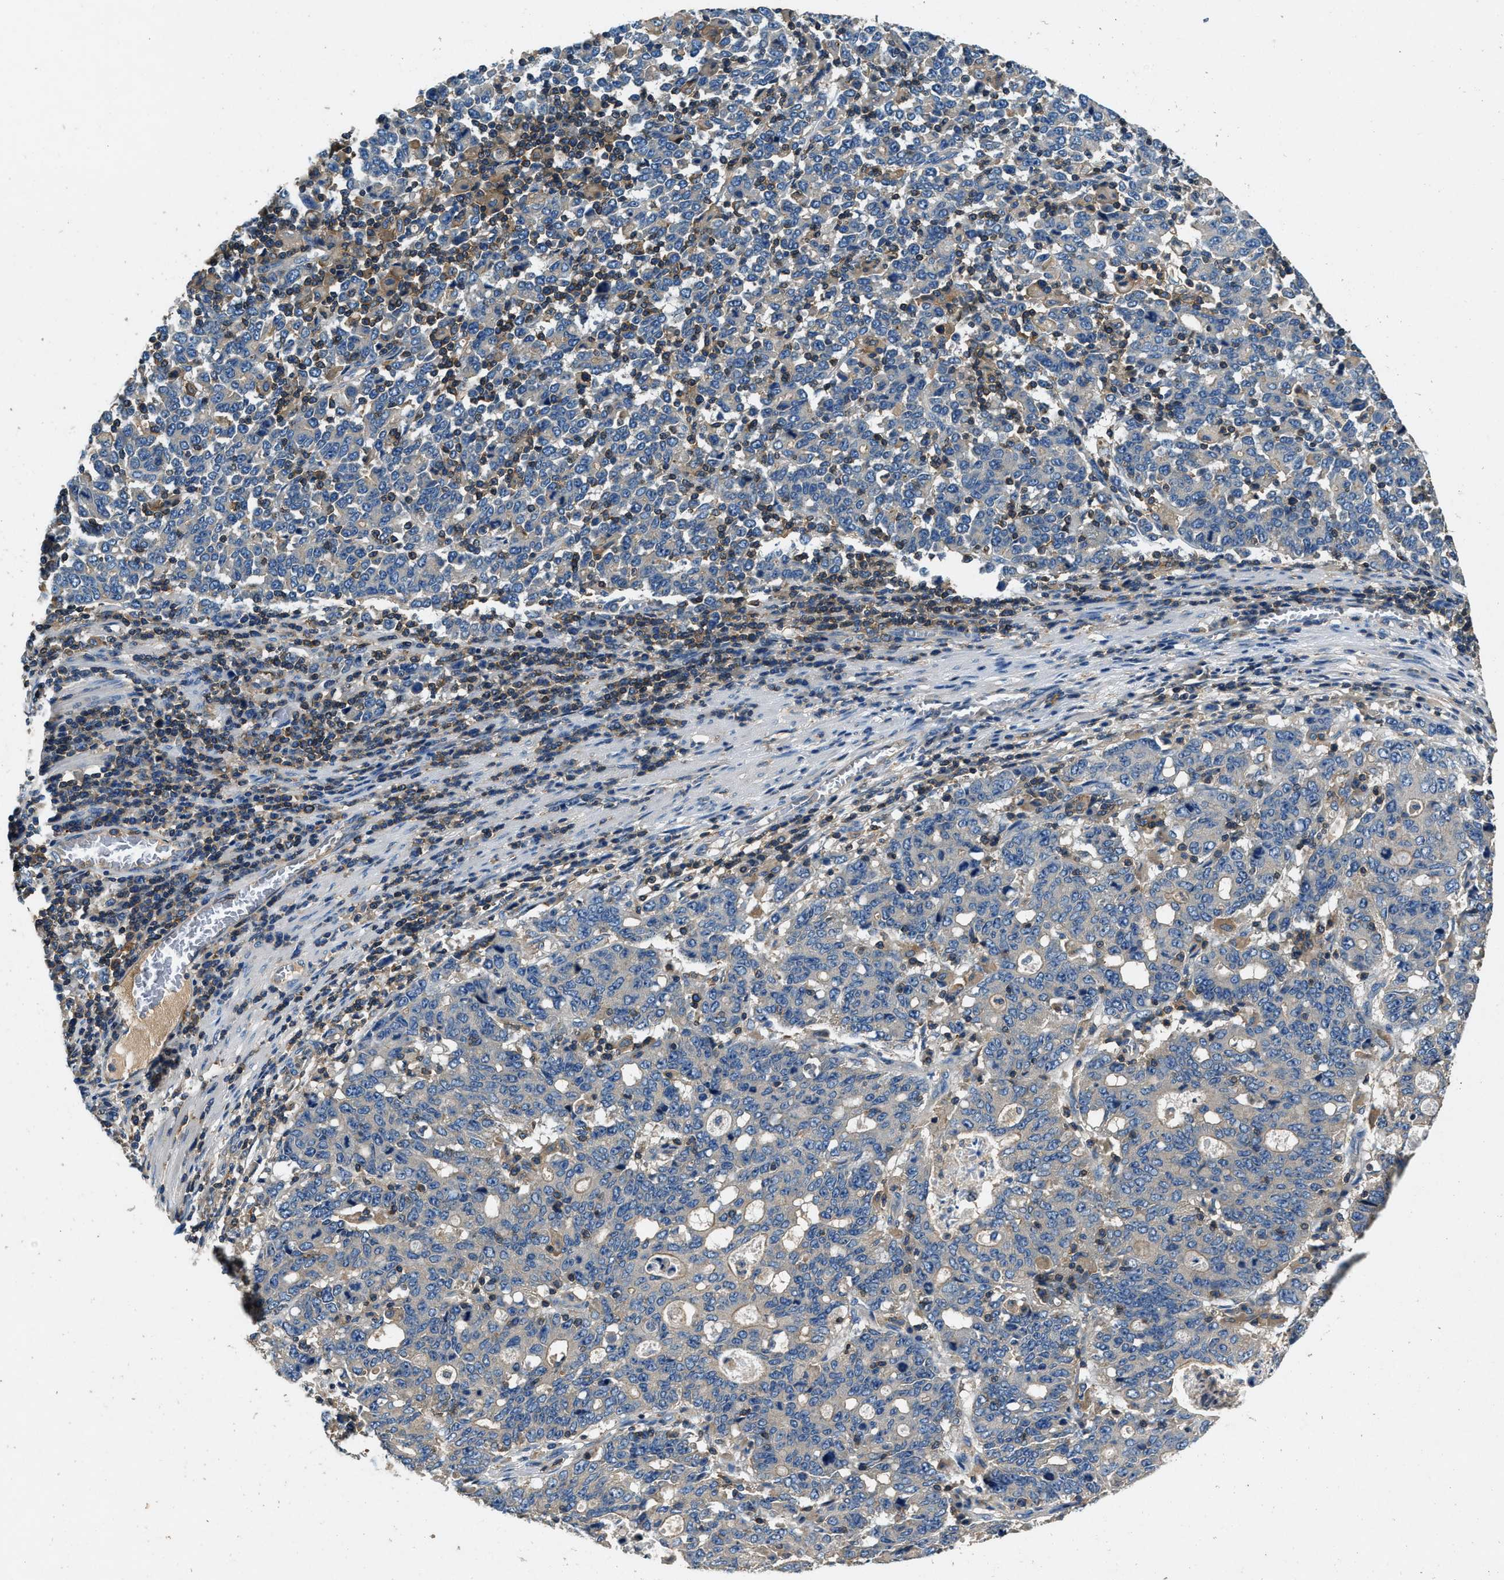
{"staining": {"intensity": "negative", "quantity": "none", "location": "none"}, "tissue": "stomach cancer", "cell_type": "Tumor cells", "image_type": "cancer", "snomed": [{"axis": "morphology", "description": "Adenocarcinoma, NOS"}, {"axis": "topography", "description": "Stomach, upper"}], "caption": "This is an immunohistochemistry (IHC) micrograph of human adenocarcinoma (stomach). There is no expression in tumor cells.", "gene": "BLOC1S1", "patient": {"sex": "male", "age": 69}}